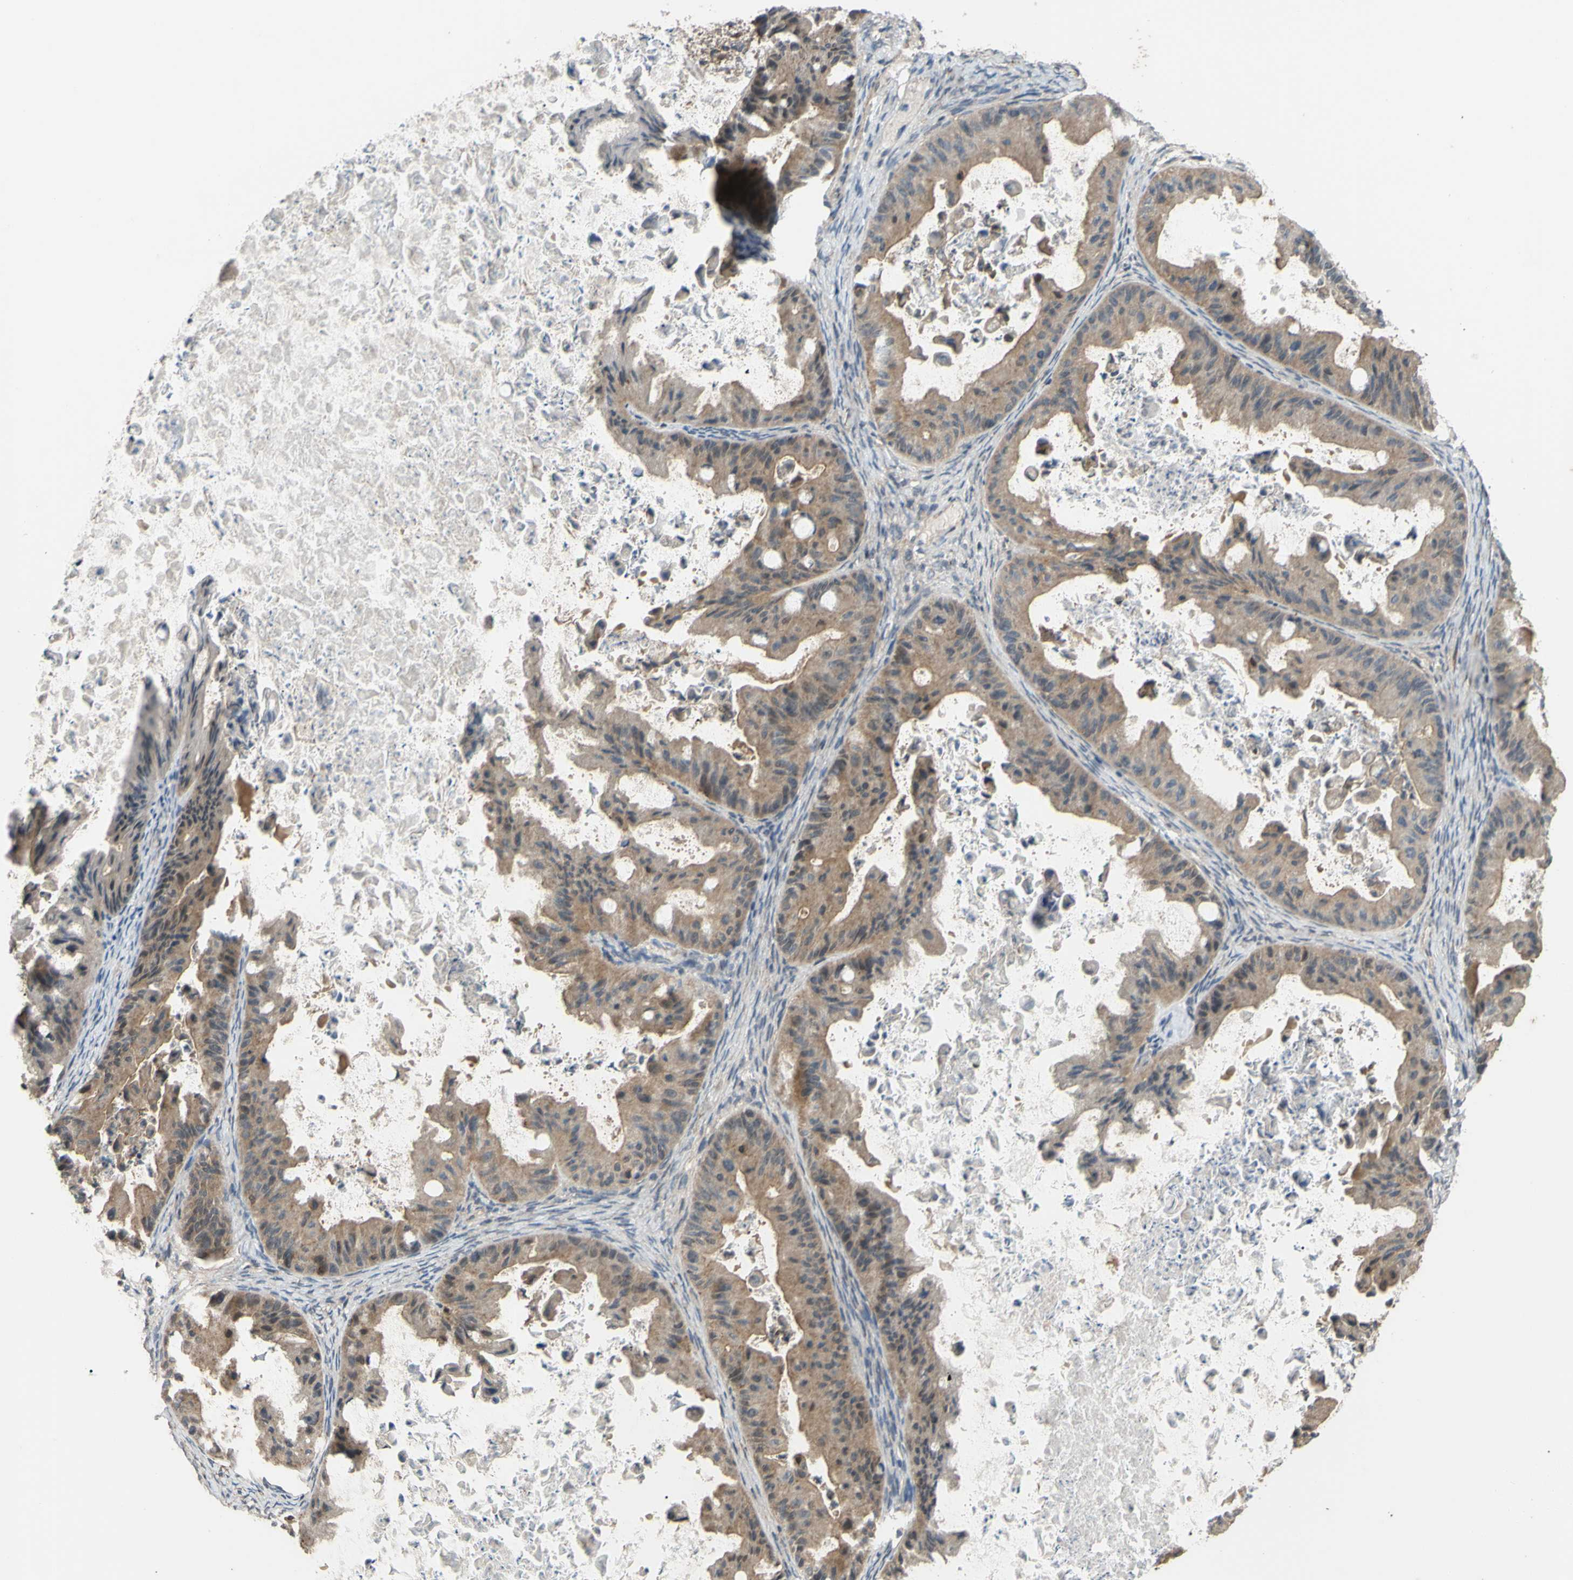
{"staining": {"intensity": "moderate", "quantity": ">75%", "location": "cytoplasmic/membranous"}, "tissue": "ovarian cancer", "cell_type": "Tumor cells", "image_type": "cancer", "snomed": [{"axis": "morphology", "description": "Cystadenocarcinoma, mucinous, NOS"}, {"axis": "topography", "description": "Ovary"}], "caption": "Immunohistochemistry of mucinous cystadenocarcinoma (ovarian) demonstrates medium levels of moderate cytoplasmic/membranous expression in about >75% of tumor cells. The protein of interest is shown in brown color, while the nuclei are stained blue.", "gene": "ADD3", "patient": {"sex": "female", "age": 37}}